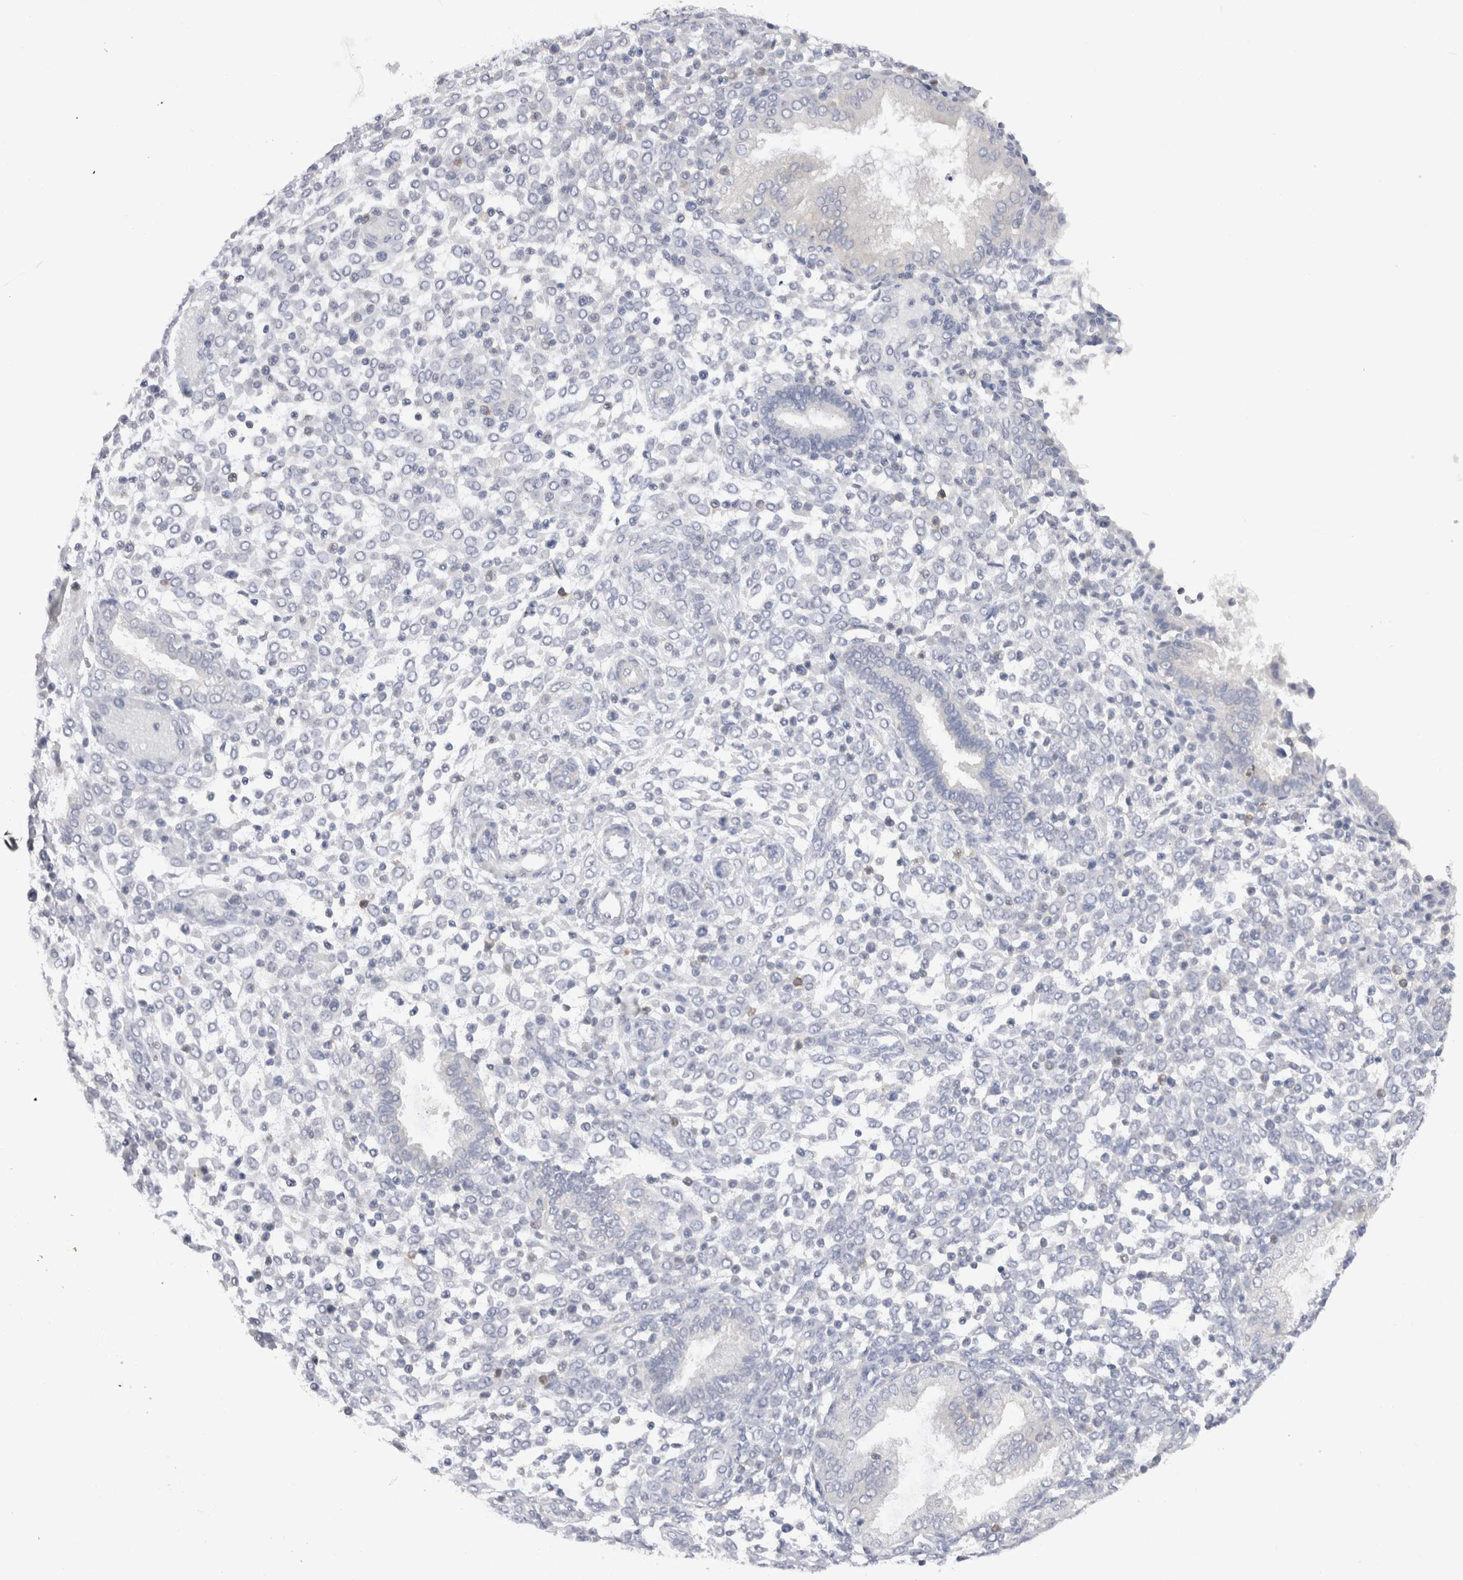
{"staining": {"intensity": "negative", "quantity": "none", "location": "none"}, "tissue": "endometrium", "cell_type": "Cells in endometrial stroma", "image_type": "normal", "snomed": [{"axis": "morphology", "description": "Normal tissue, NOS"}, {"axis": "topography", "description": "Endometrium"}], "caption": "A high-resolution image shows immunohistochemistry (IHC) staining of unremarkable endometrium, which shows no significant staining in cells in endometrial stroma.", "gene": "SPINK2", "patient": {"sex": "female", "age": 53}}